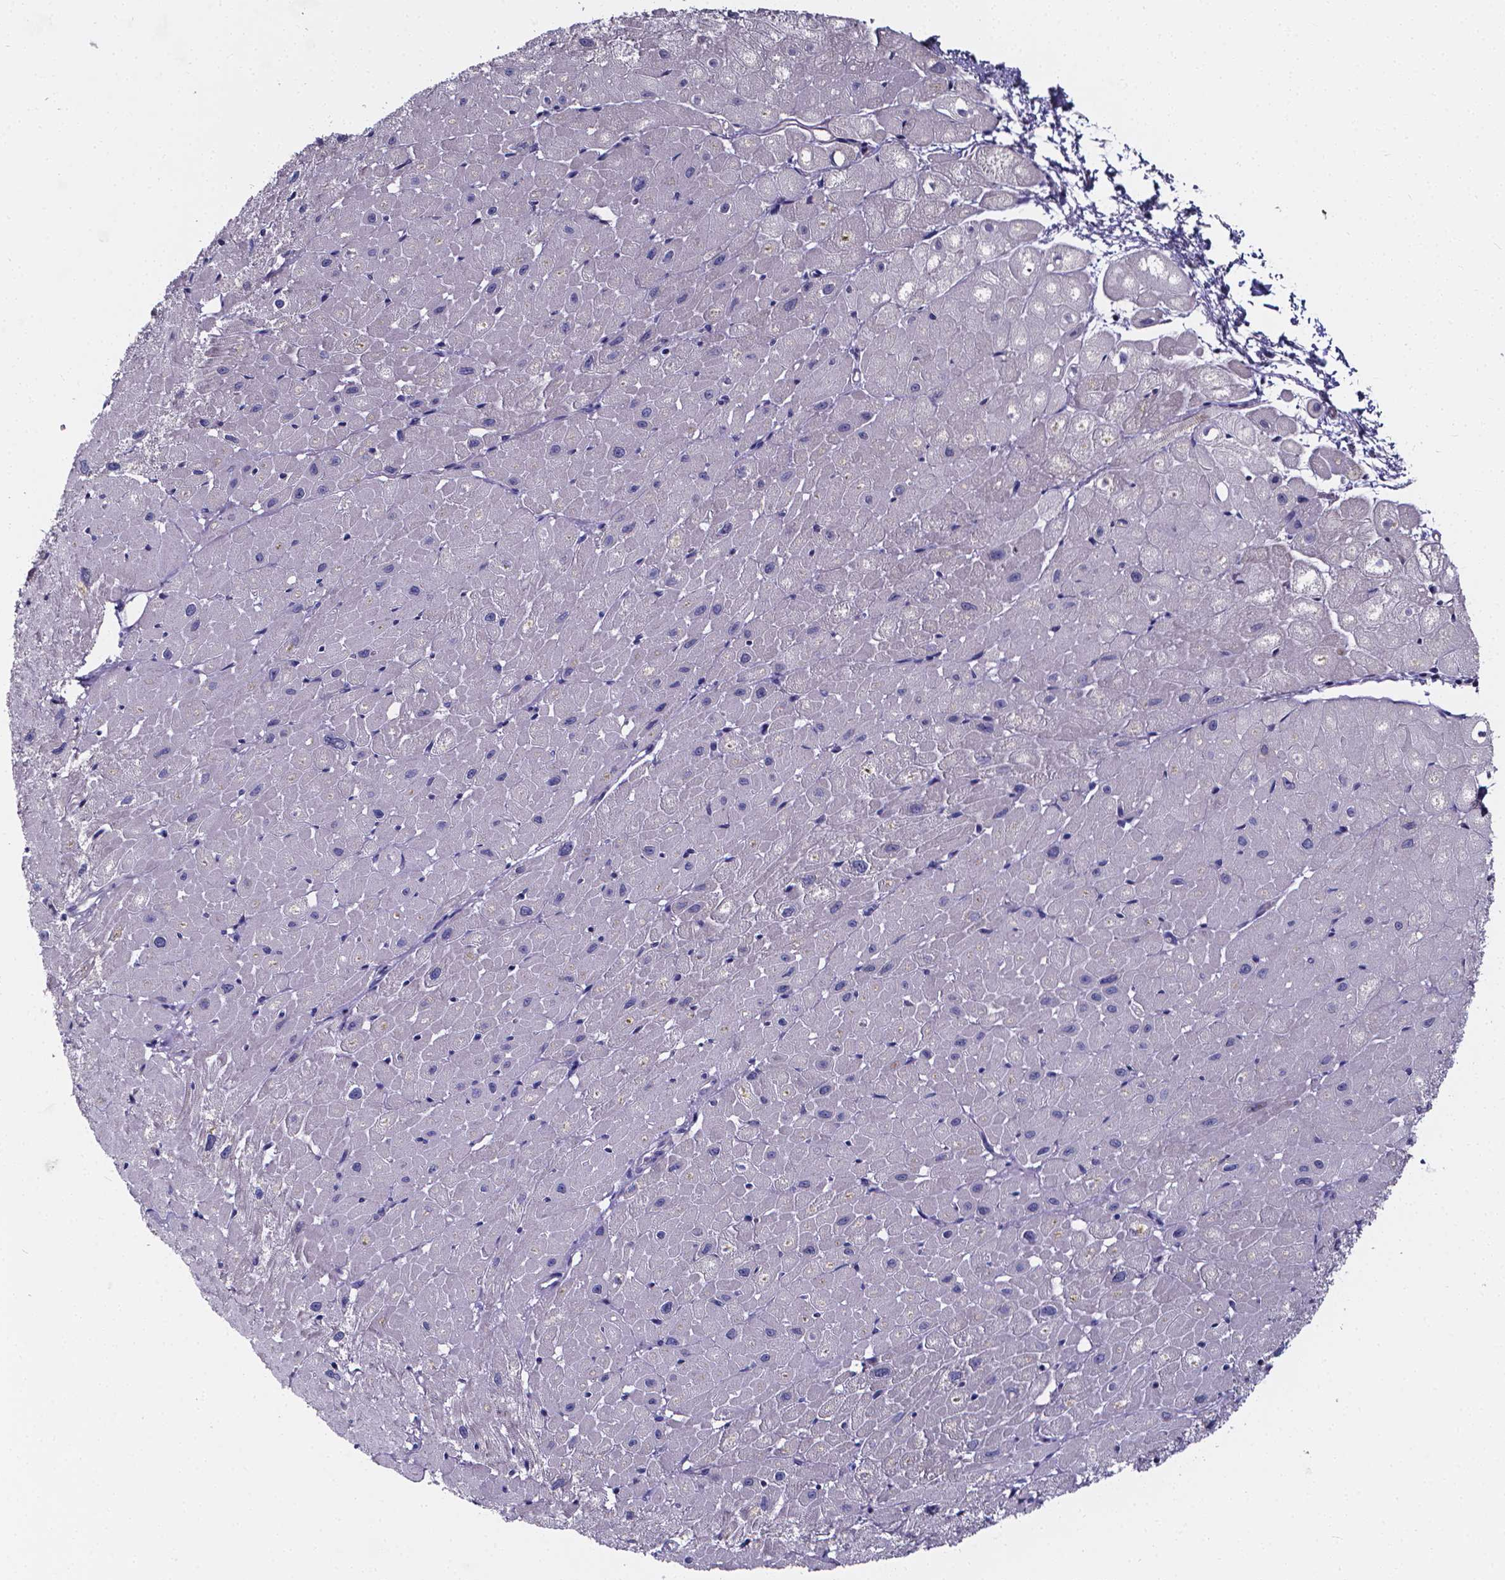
{"staining": {"intensity": "weak", "quantity": "<25%", "location": "cytoplasmic/membranous"}, "tissue": "heart muscle", "cell_type": "Cardiomyocytes", "image_type": "normal", "snomed": [{"axis": "morphology", "description": "Normal tissue, NOS"}, {"axis": "topography", "description": "Heart"}], "caption": "A high-resolution micrograph shows immunohistochemistry (IHC) staining of unremarkable heart muscle, which demonstrates no significant expression in cardiomyocytes. (Stains: DAB immunohistochemistry (IHC) with hematoxylin counter stain, Microscopy: brightfield microscopy at high magnification).", "gene": "CACNG8", "patient": {"sex": "male", "age": 62}}